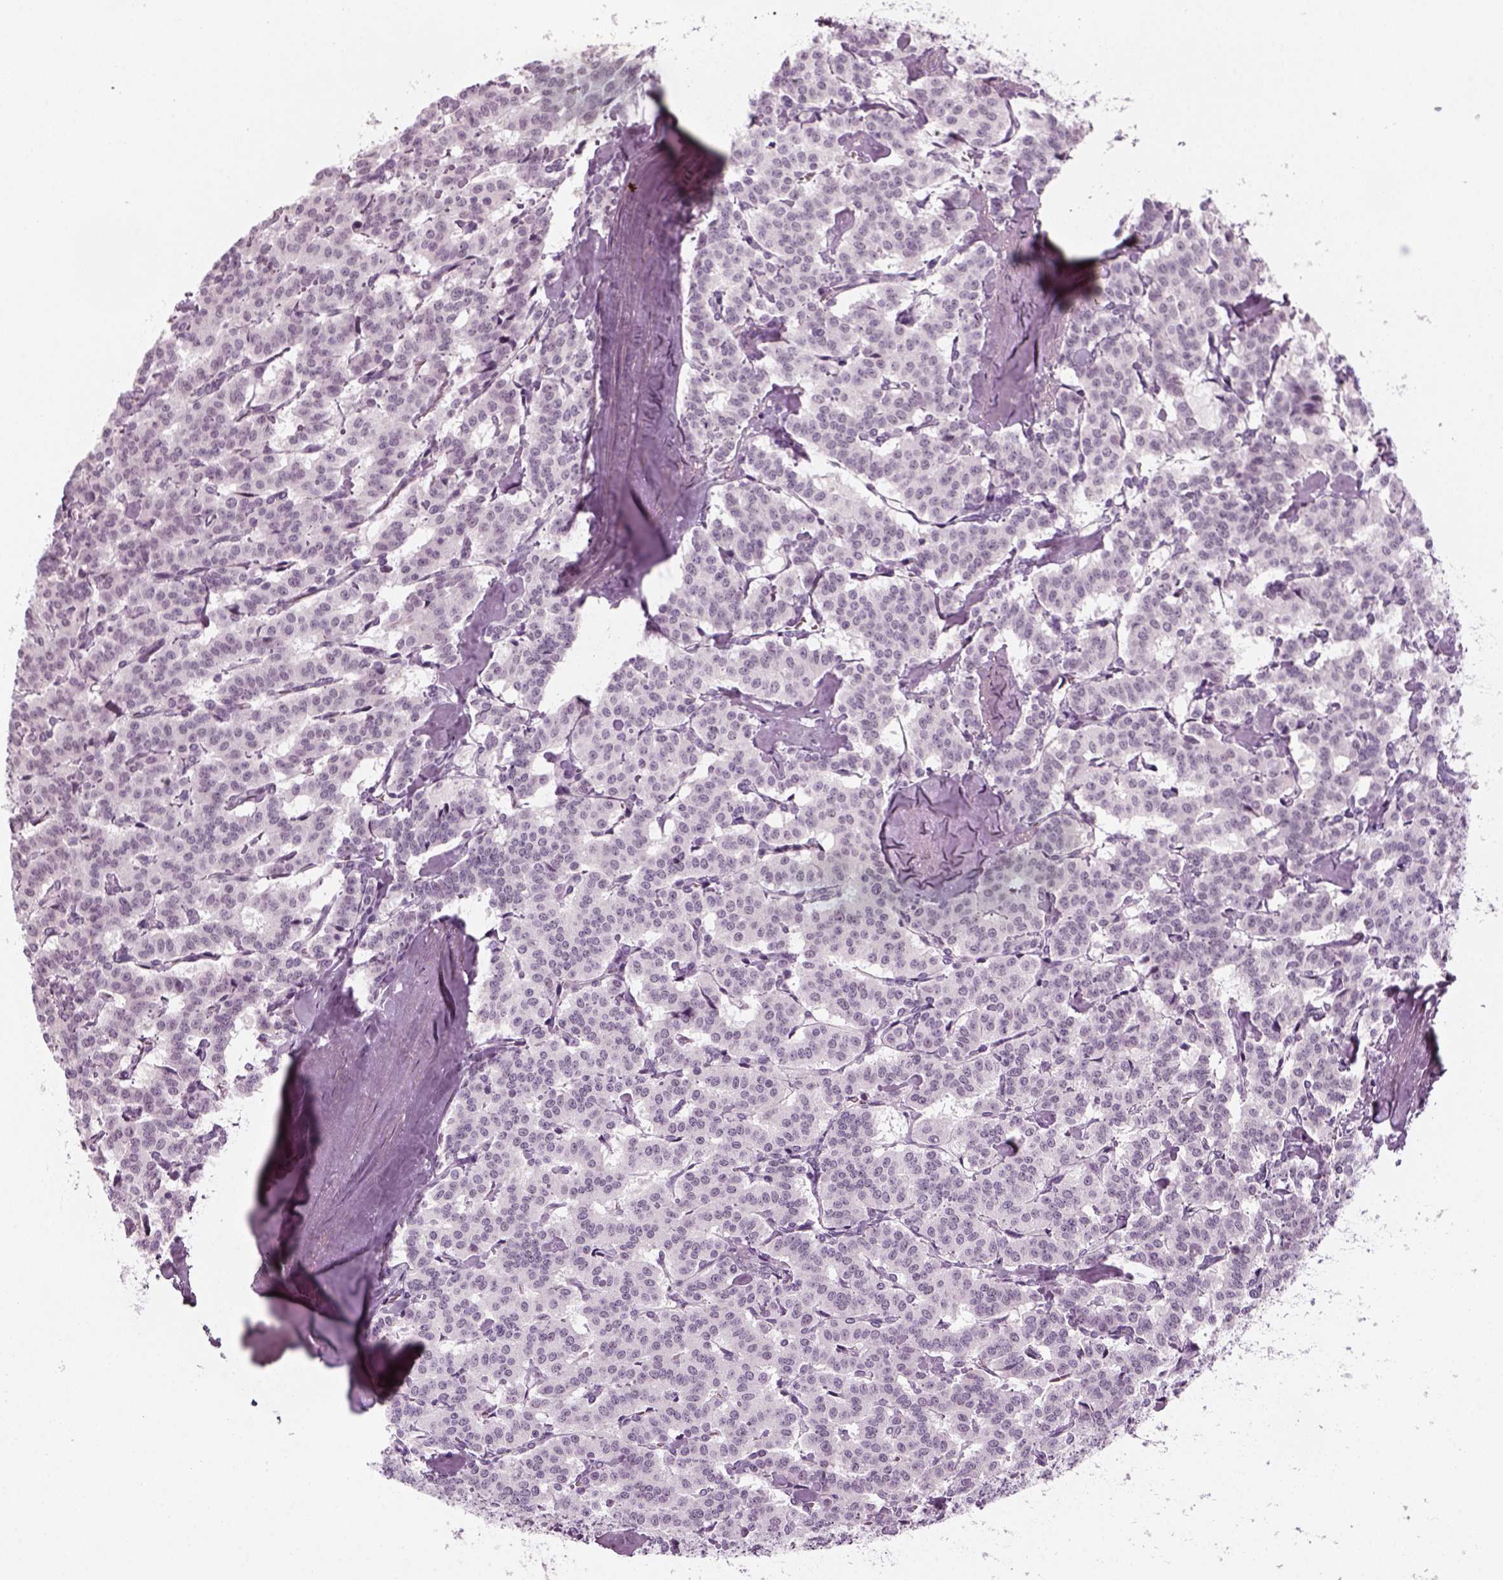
{"staining": {"intensity": "negative", "quantity": "none", "location": "none"}, "tissue": "carcinoid", "cell_type": "Tumor cells", "image_type": "cancer", "snomed": [{"axis": "morphology", "description": "Carcinoid, malignant, NOS"}, {"axis": "topography", "description": "Lung"}], "caption": "A high-resolution image shows immunohistochemistry (IHC) staining of carcinoid, which shows no significant staining in tumor cells. (Immunohistochemistry, brightfield microscopy, high magnification).", "gene": "KRT75", "patient": {"sex": "female", "age": 46}}